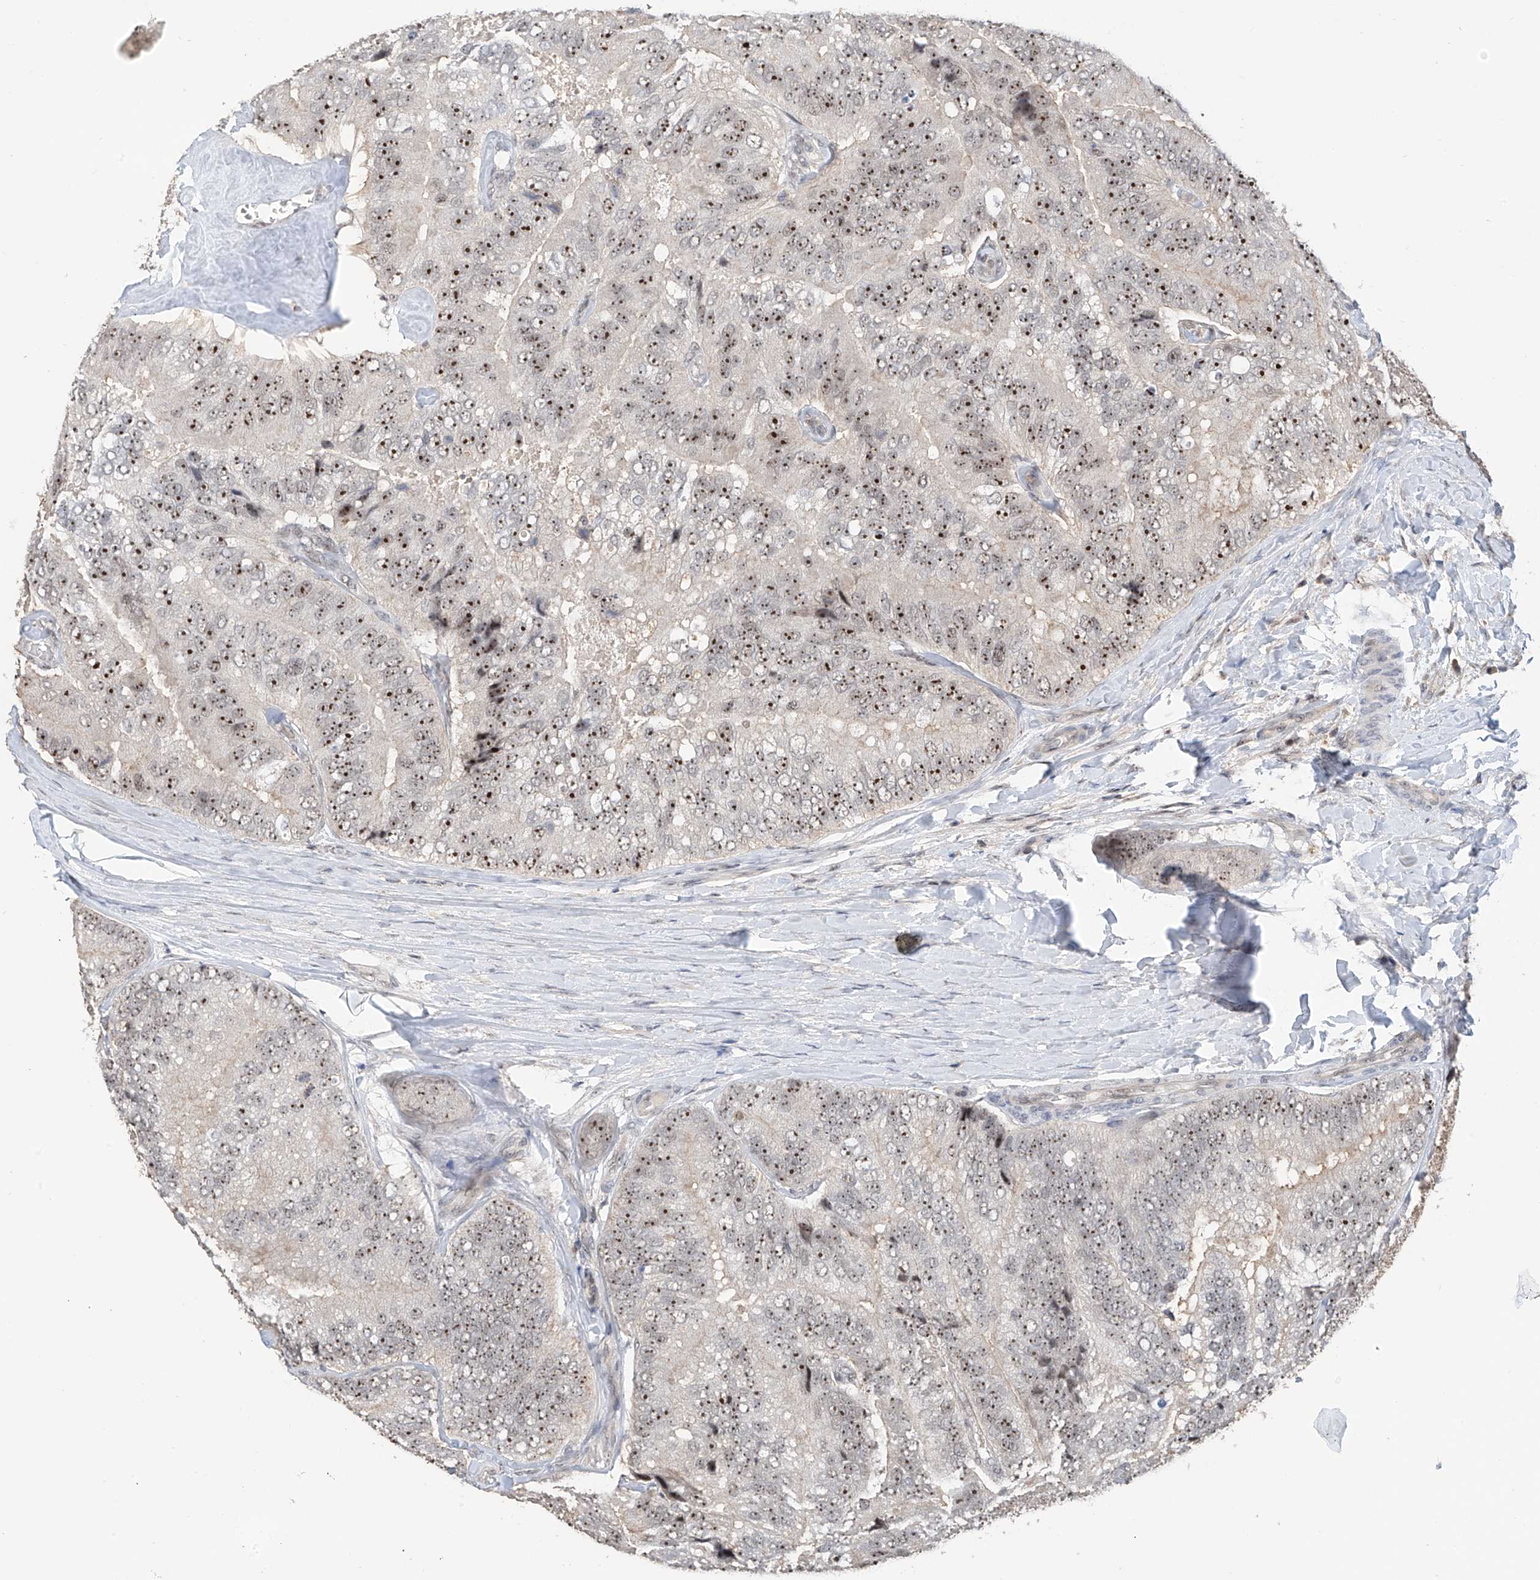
{"staining": {"intensity": "strong", "quantity": ">75%", "location": "nuclear"}, "tissue": "prostate cancer", "cell_type": "Tumor cells", "image_type": "cancer", "snomed": [{"axis": "morphology", "description": "Adenocarcinoma, High grade"}, {"axis": "topography", "description": "Prostate"}], "caption": "The image reveals staining of adenocarcinoma (high-grade) (prostate), revealing strong nuclear protein positivity (brown color) within tumor cells.", "gene": "C1orf131", "patient": {"sex": "male", "age": 70}}